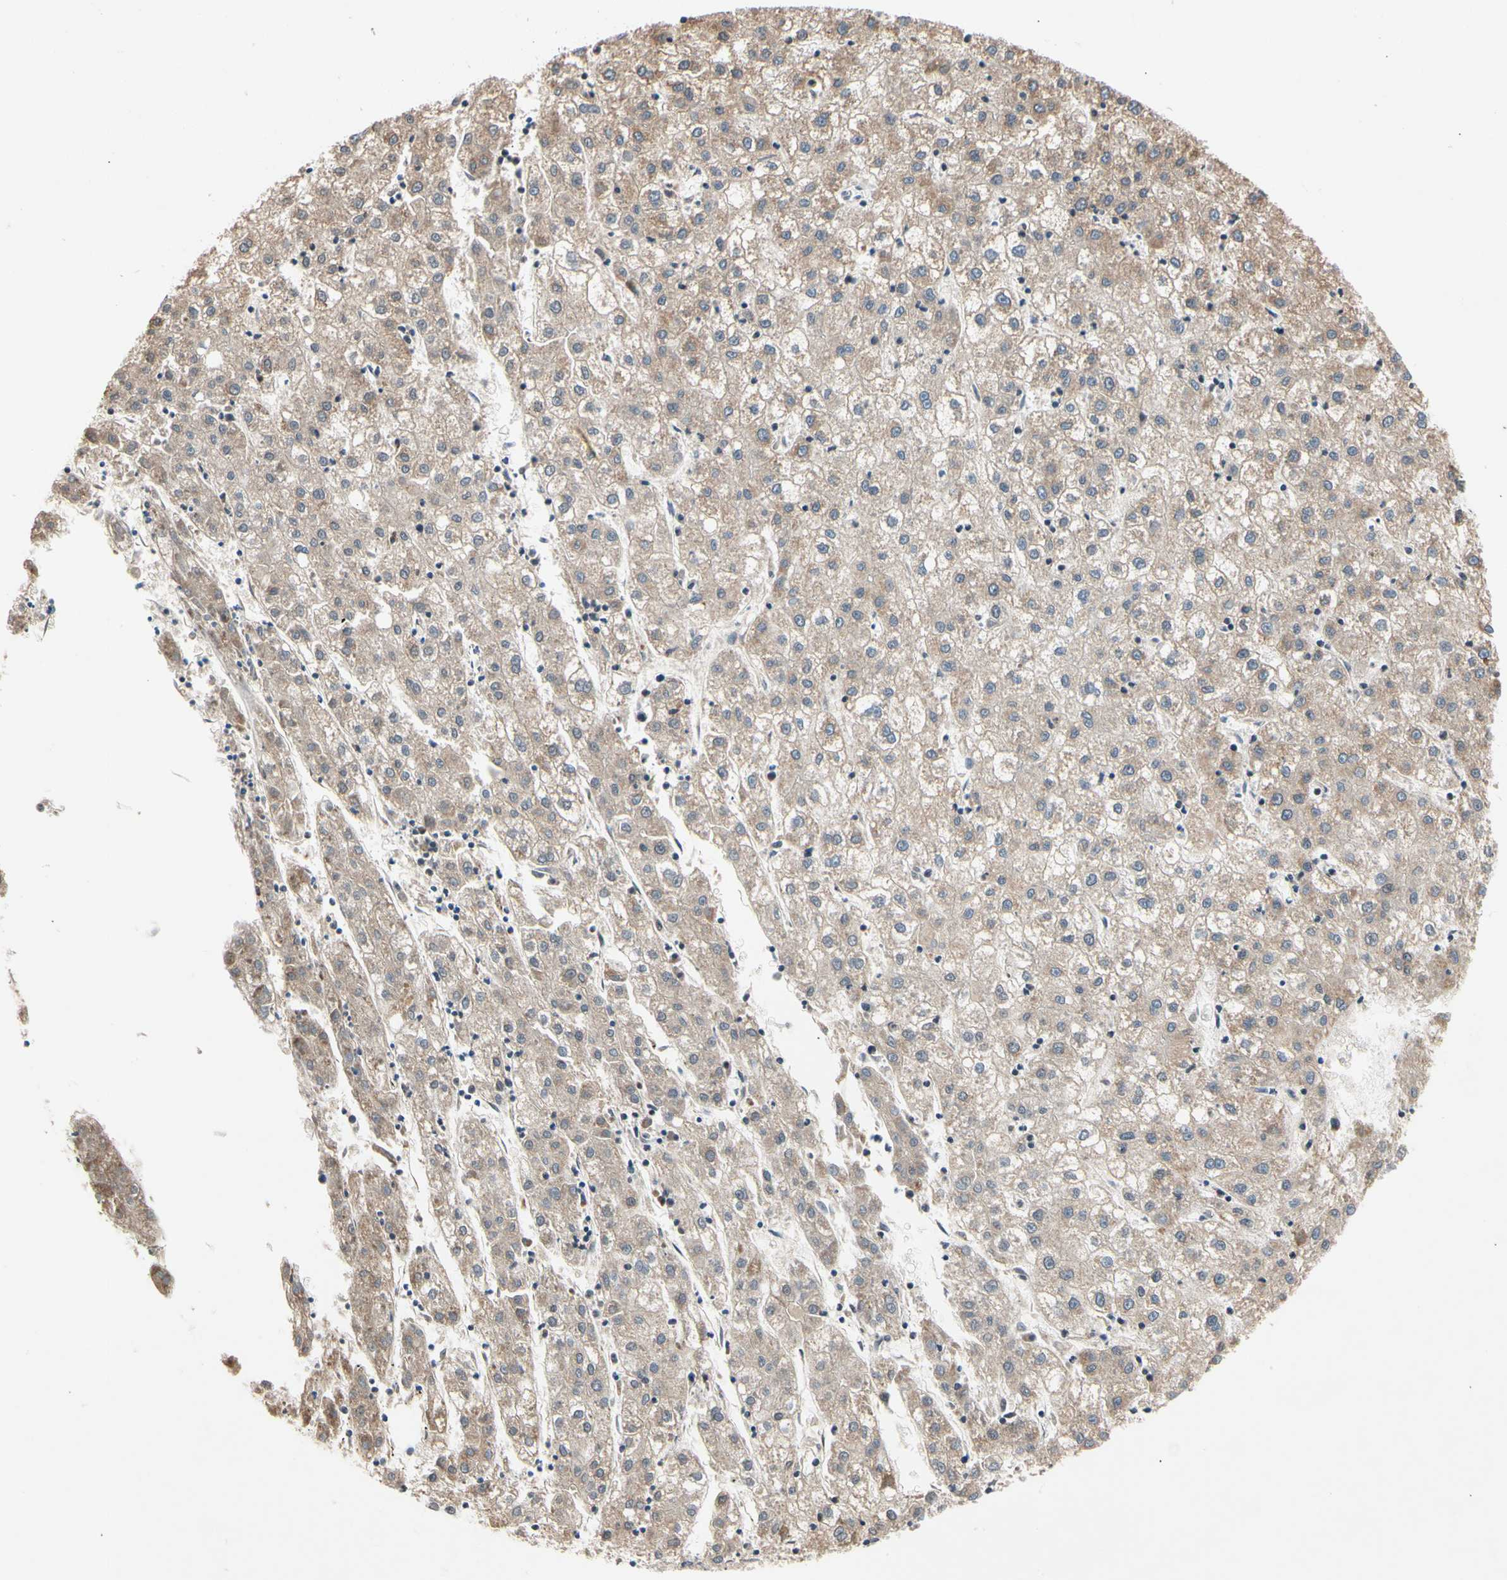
{"staining": {"intensity": "weak", "quantity": ">75%", "location": "cytoplasmic/membranous"}, "tissue": "liver cancer", "cell_type": "Tumor cells", "image_type": "cancer", "snomed": [{"axis": "morphology", "description": "Carcinoma, Hepatocellular, NOS"}, {"axis": "topography", "description": "Liver"}], "caption": "IHC of human hepatocellular carcinoma (liver) exhibits low levels of weak cytoplasmic/membranous expression in about >75% of tumor cells. The staining was performed using DAB, with brown indicating positive protein expression. Nuclei are stained blue with hematoxylin.", "gene": "SOX30", "patient": {"sex": "male", "age": 72}}